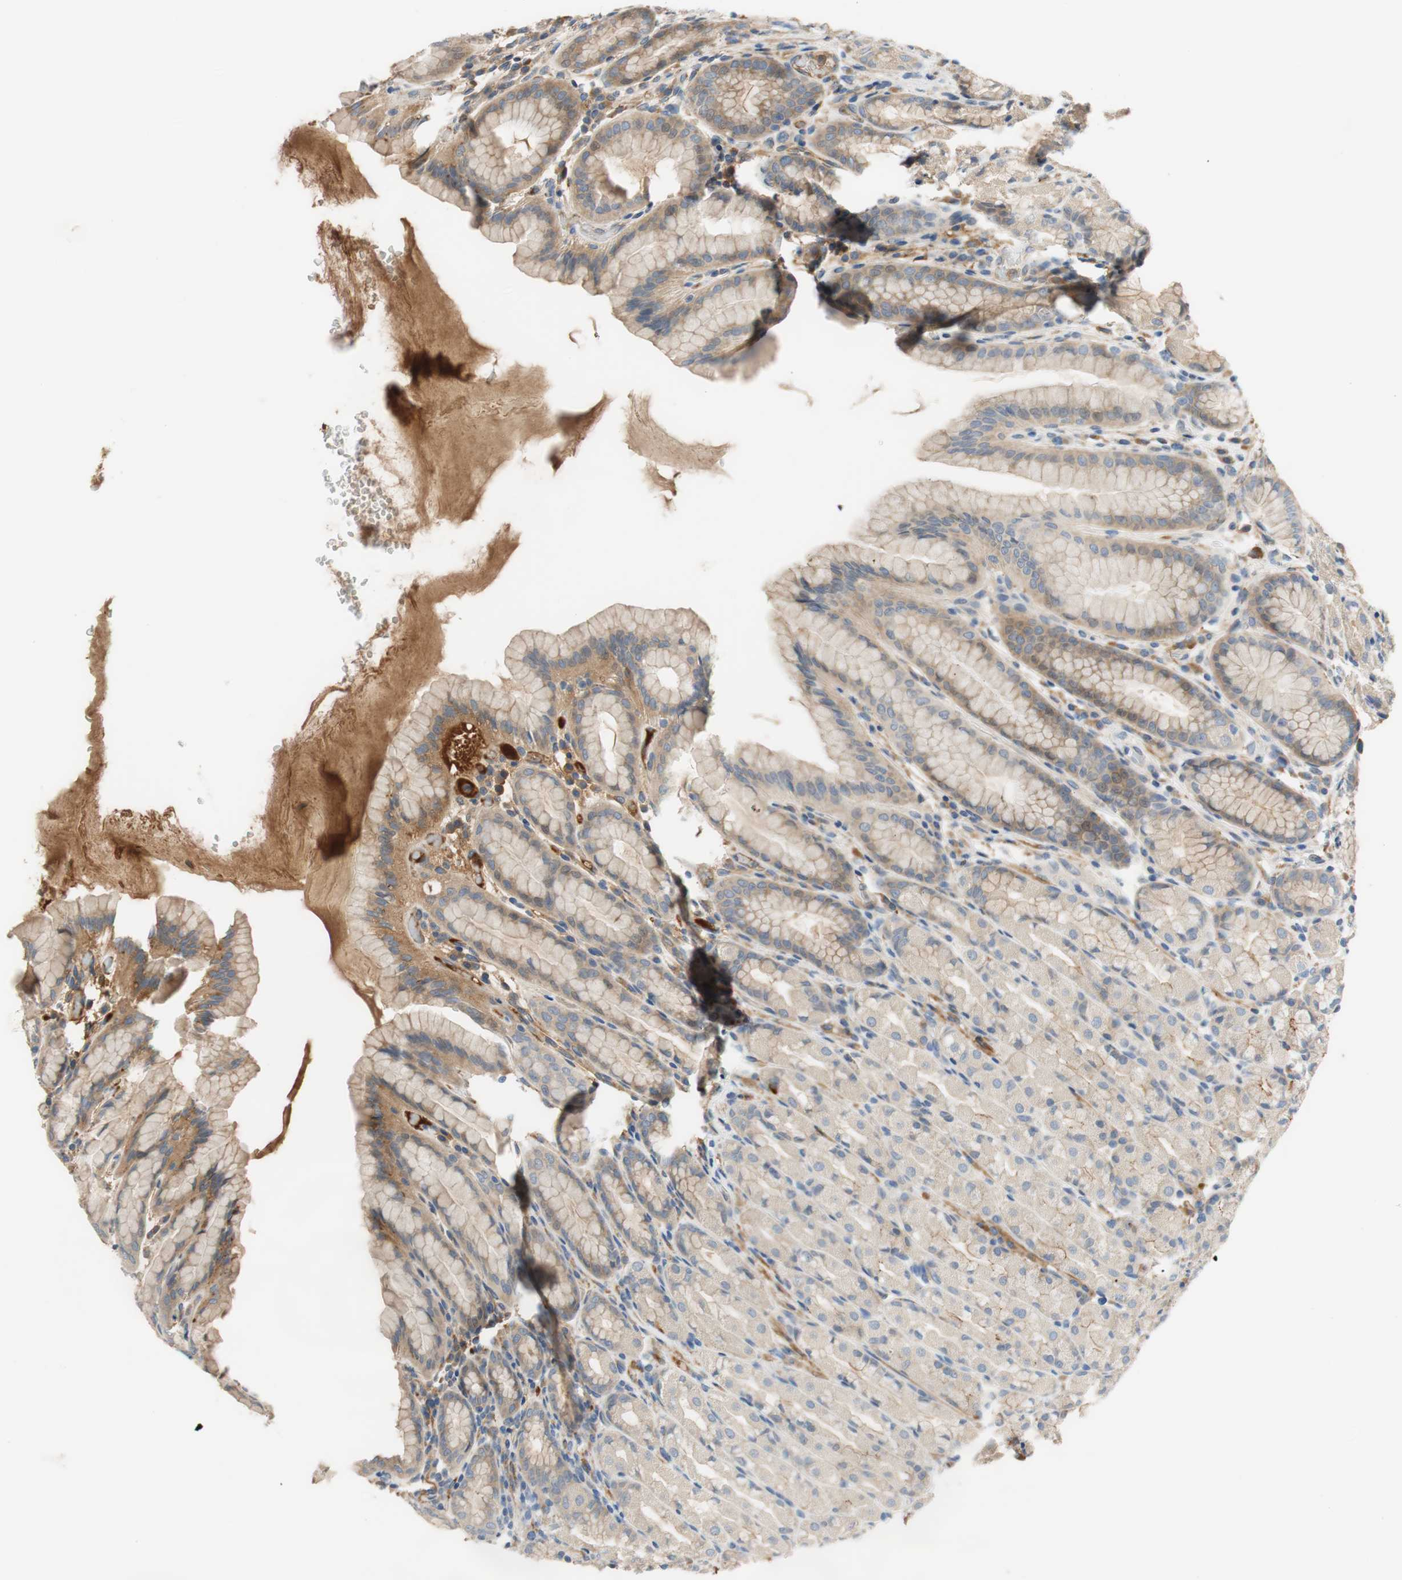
{"staining": {"intensity": "weak", "quantity": ">75%", "location": "cytoplasmic/membranous"}, "tissue": "stomach", "cell_type": "Glandular cells", "image_type": "normal", "snomed": [{"axis": "morphology", "description": "Normal tissue, NOS"}, {"axis": "topography", "description": "Stomach, upper"}], "caption": "This is a histology image of IHC staining of unremarkable stomach, which shows weak expression in the cytoplasmic/membranous of glandular cells.", "gene": "C4A", "patient": {"sex": "male", "age": 68}}